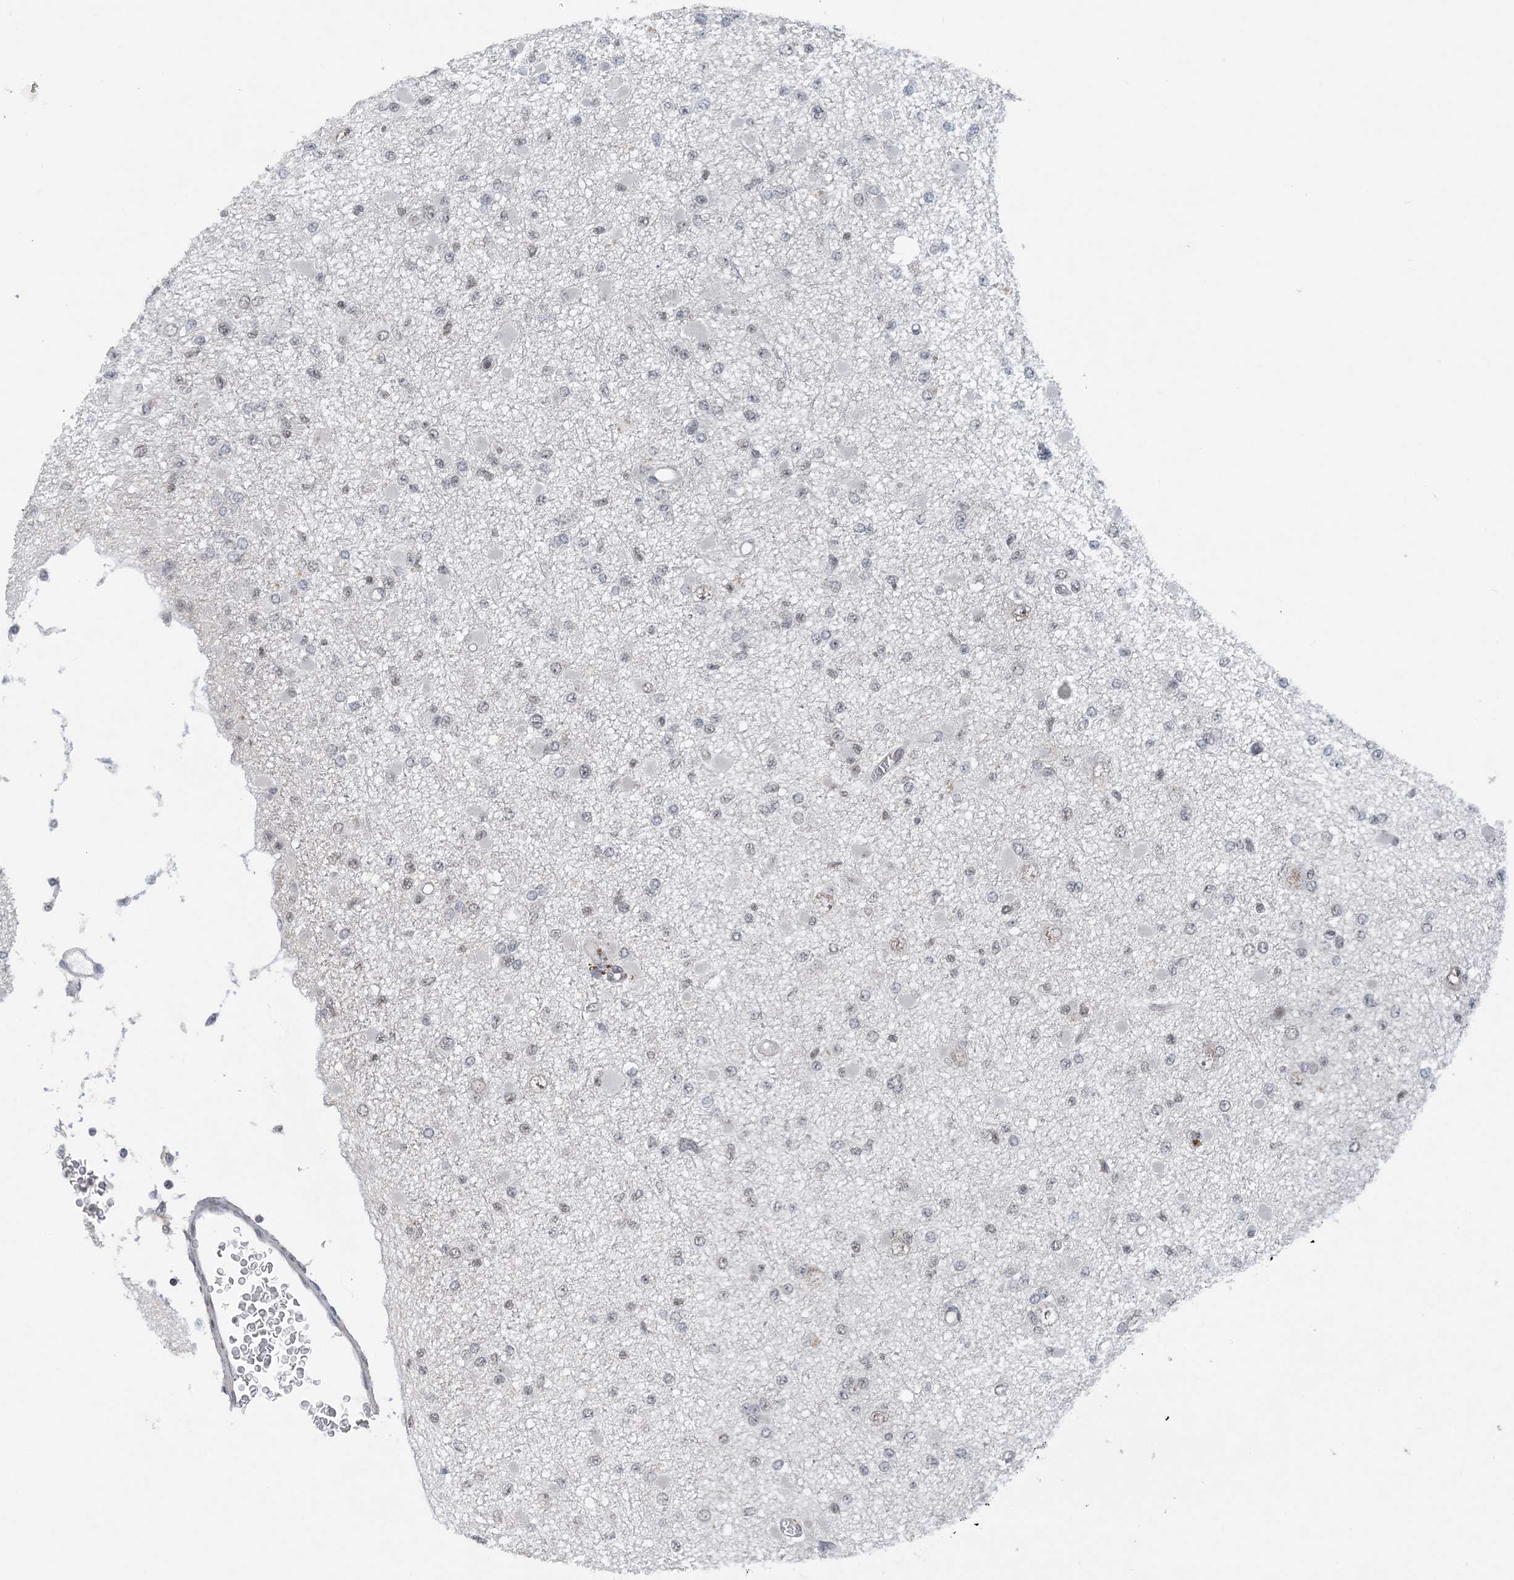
{"staining": {"intensity": "weak", "quantity": "<25%", "location": "nuclear"}, "tissue": "glioma", "cell_type": "Tumor cells", "image_type": "cancer", "snomed": [{"axis": "morphology", "description": "Glioma, malignant, Low grade"}, {"axis": "topography", "description": "Brain"}], "caption": "DAB immunohistochemical staining of human low-grade glioma (malignant) exhibits no significant expression in tumor cells.", "gene": "CCDC152", "patient": {"sex": "female", "age": 22}}